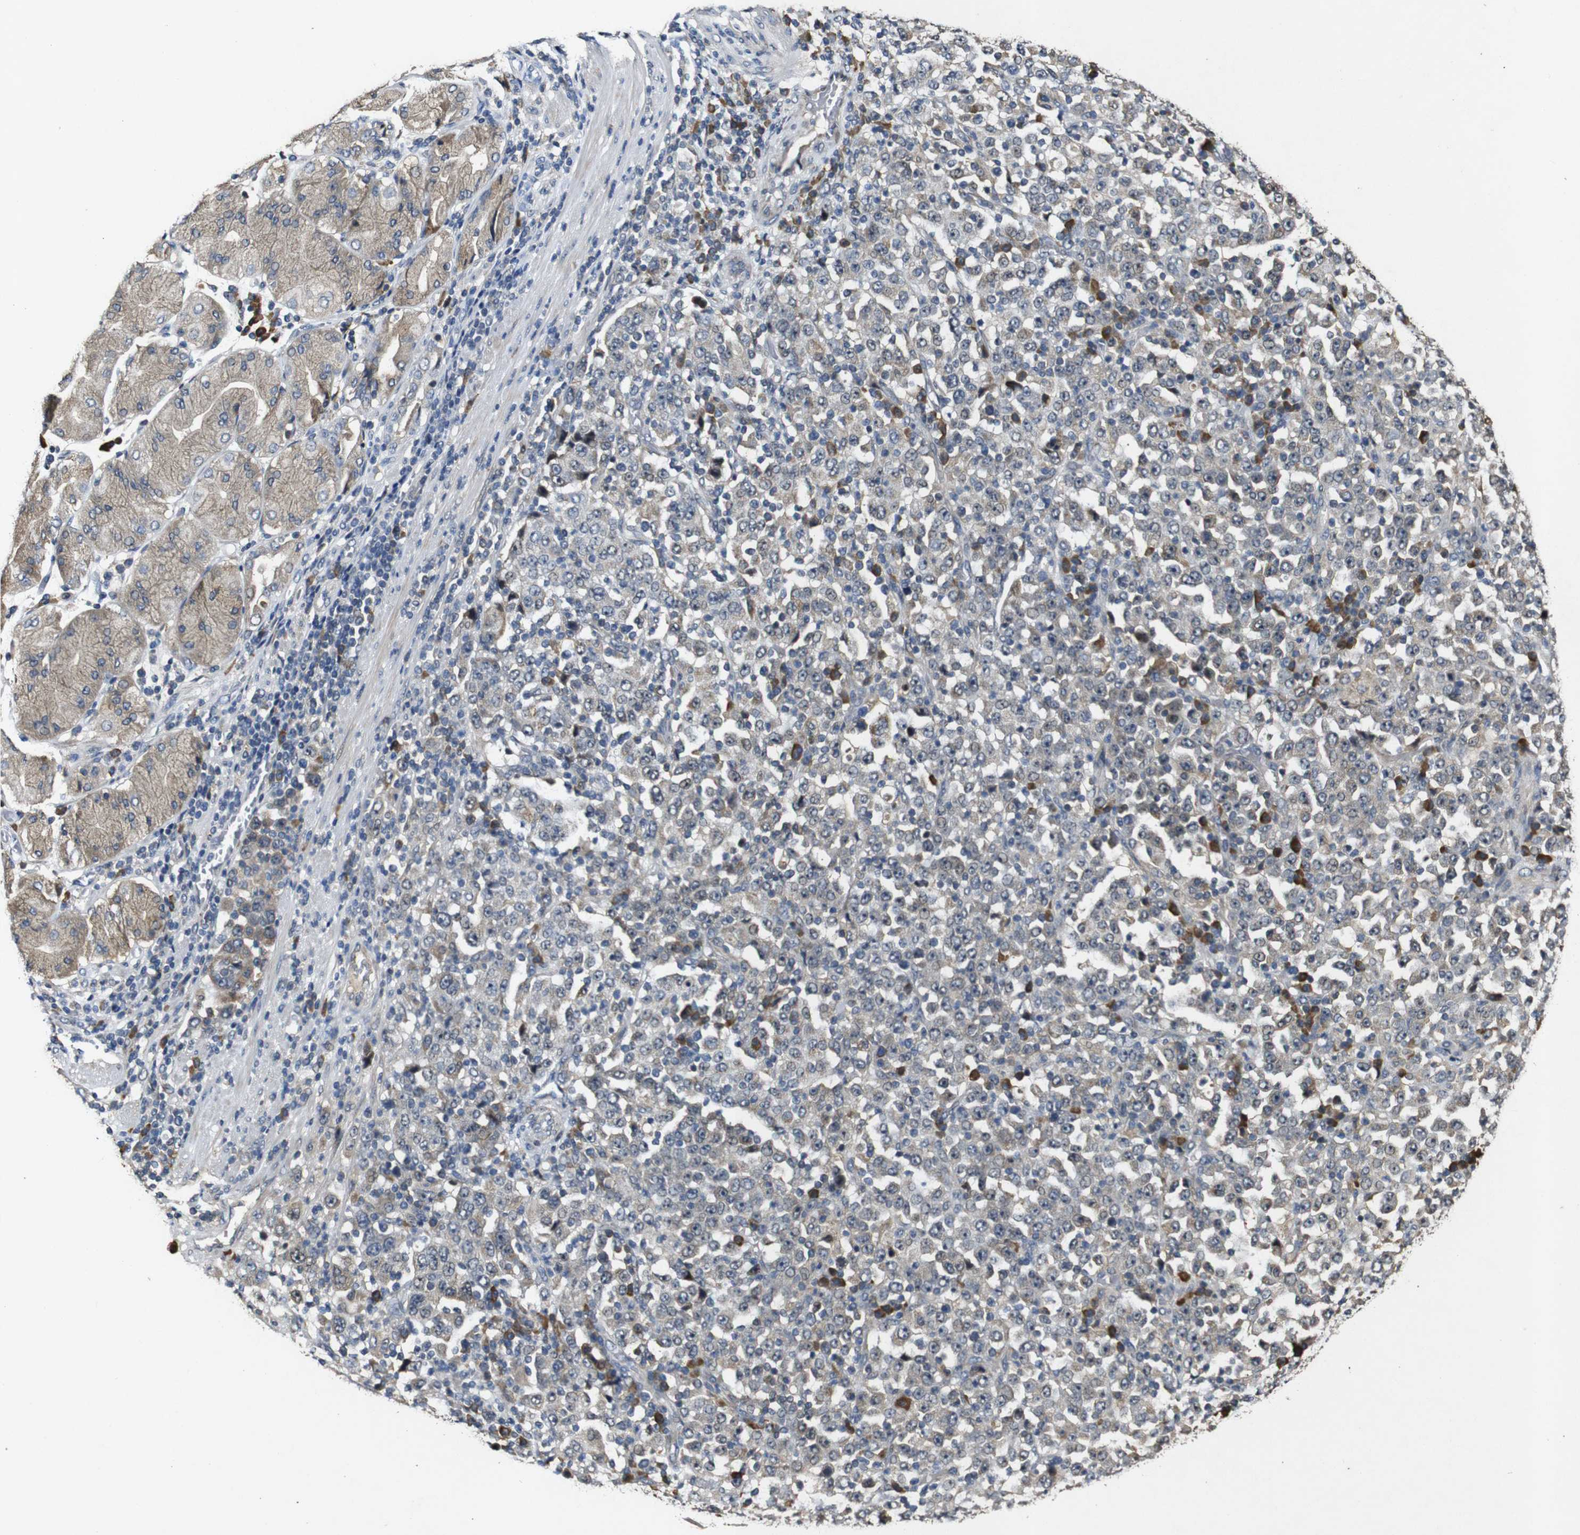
{"staining": {"intensity": "negative", "quantity": "none", "location": "none"}, "tissue": "stomach cancer", "cell_type": "Tumor cells", "image_type": "cancer", "snomed": [{"axis": "morphology", "description": "Normal tissue, NOS"}, {"axis": "morphology", "description": "Adenocarcinoma, NOS"}, {"axis": "topography", "description": "Stomach, upper"}, {"axis": "topography", "description": "Stomach"}], "caption": "This is an IHC histopathology image of human stomach cancer. There is no expression in tumor cells.", "gene": "MAGI2", "patient": {"sex": "male", "age": 59}}